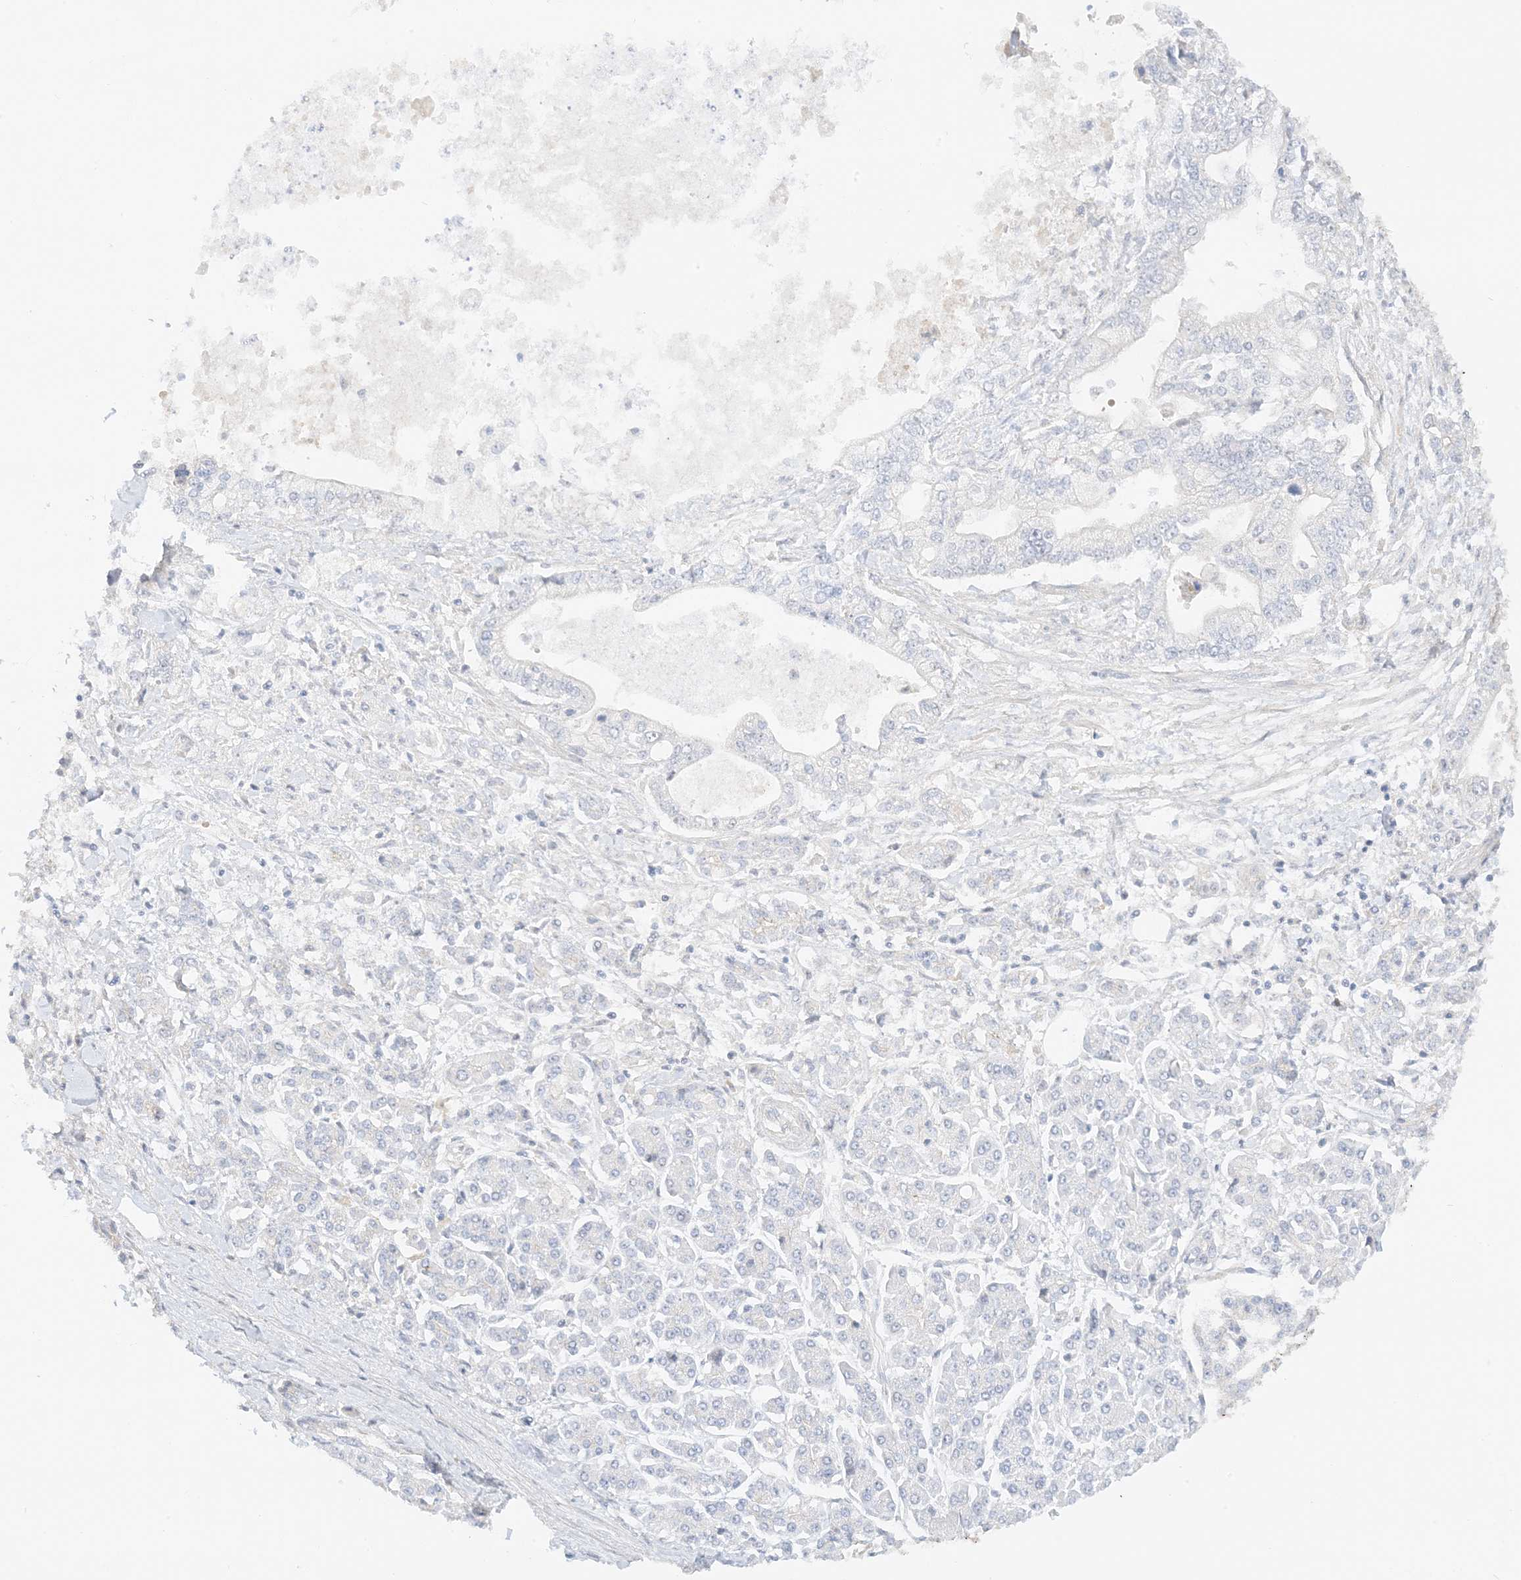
{"staining": {"intensity": "negative", "quantity": "none", "location": "none"}, "tissue": "pancreatic cancer", "cell_type": "Tumor cells", "image_type": "cancer", "snomed": [{"axis": "morphology", "description": "Adenocarcinoma, NOS"}, {"axis": "topography", "description": "Pancreas"}], "caption": "Immunohistochemical staining of human pancreatic adenocarcinoma shows no significant staining in tumor cells.", "gene": "ETAA1", "patient": {"sex": "male", "age": 69}}